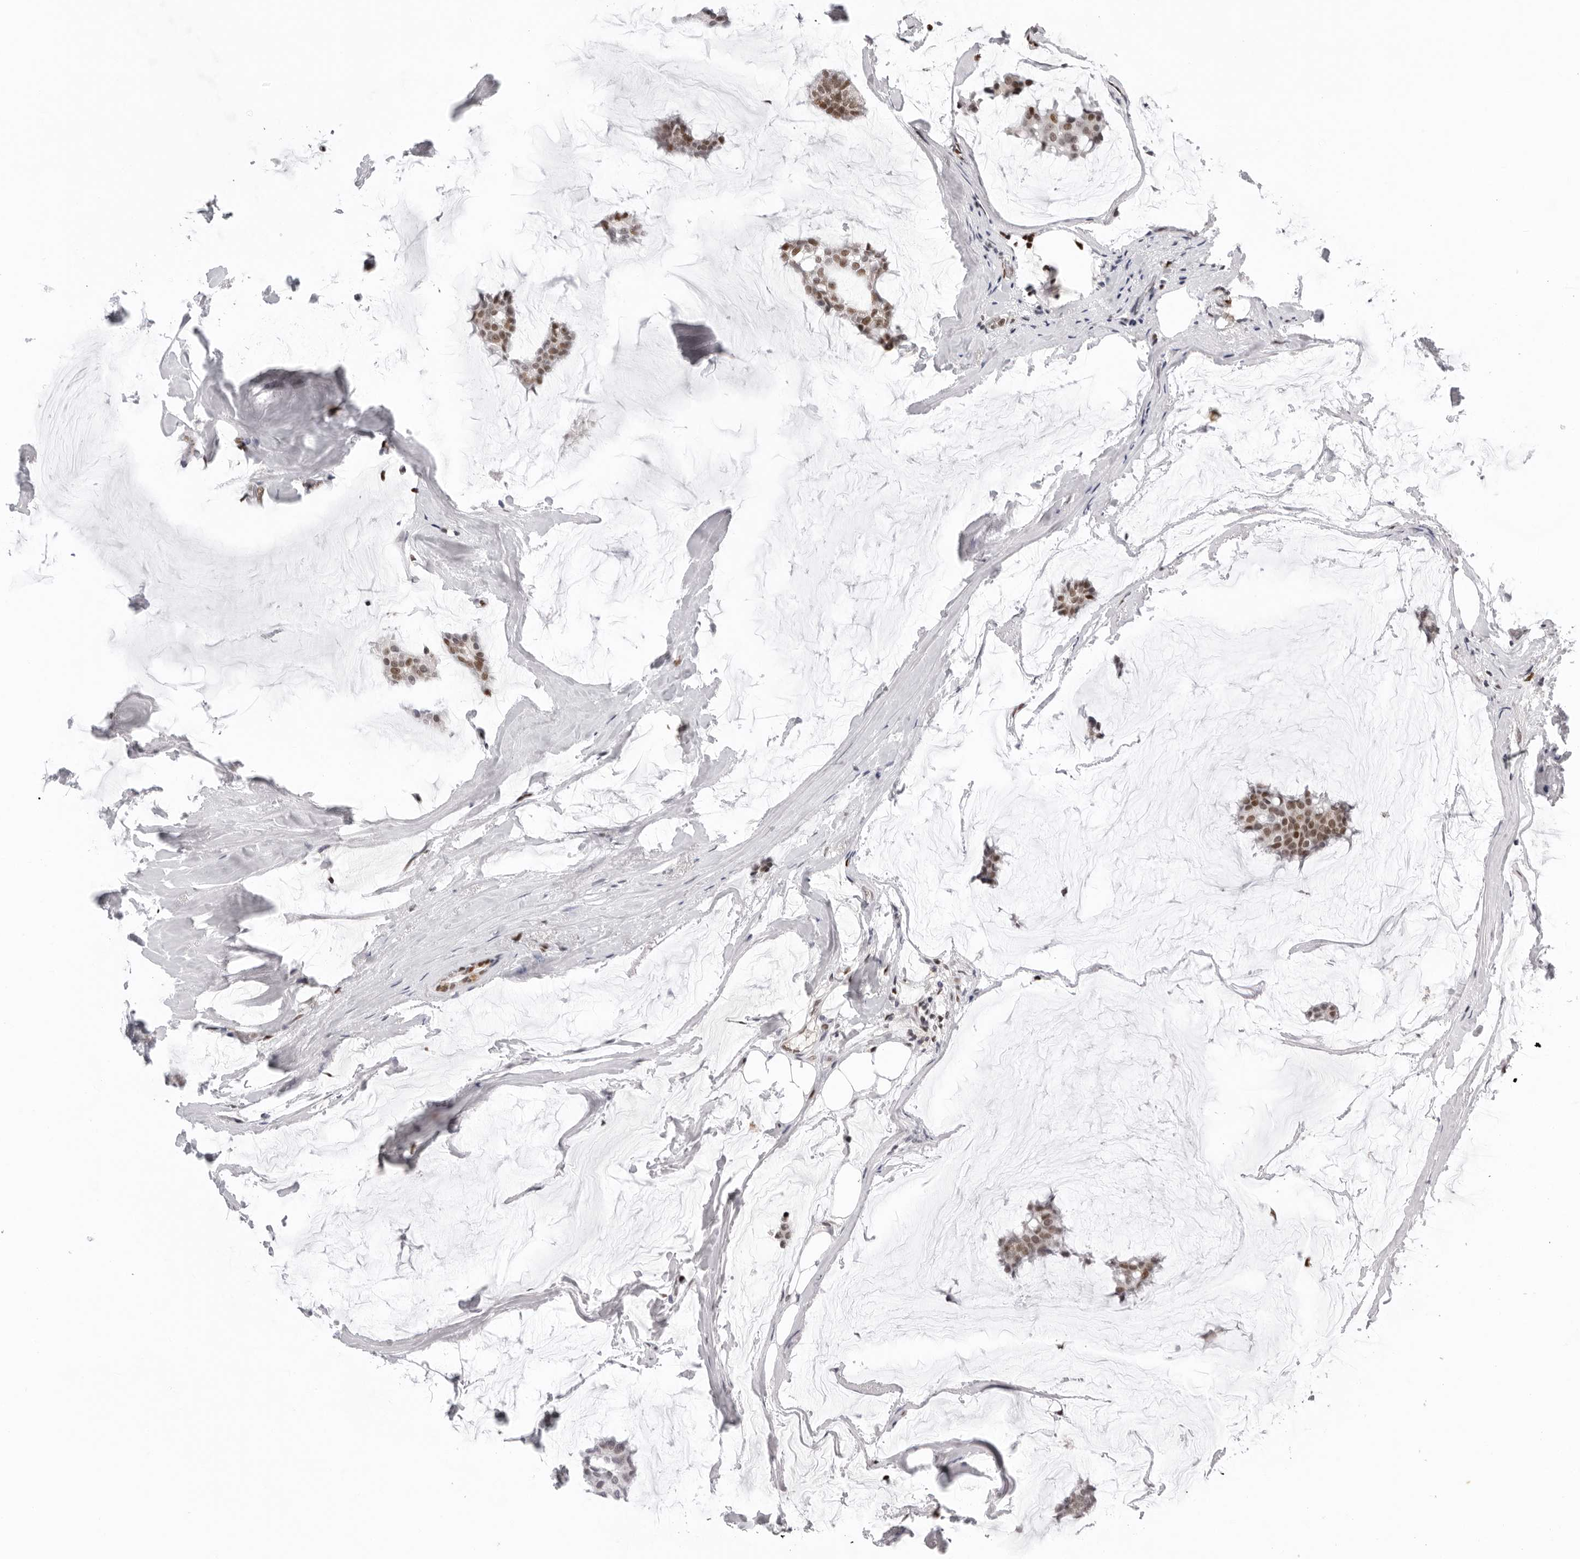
{"staining": {"intensity": "weak", "quantity": ">75%", "location": "nuclear"}, "tissue": "breast cancer", "cell_type": "Tumor cells", "image_type": "cancer", "snomed": [{"axis": "morphology", "description": "Duct carcinoma"}, {"axis": "topography", "description": "Breast"}], "caption": "Immunohistochemistry (DAB (3,3'-diaminobenzidine)) staining of intraductal carcinoma (breast) exhibits weak nuclear protein positivity in about >75% of tumor cells. (DAB (3,3'-diaminobenzidine) IHC with brightfield microscopy, high magnification).", "gene": "OGG1", "patient": {"sex": "female", "age": 93}}